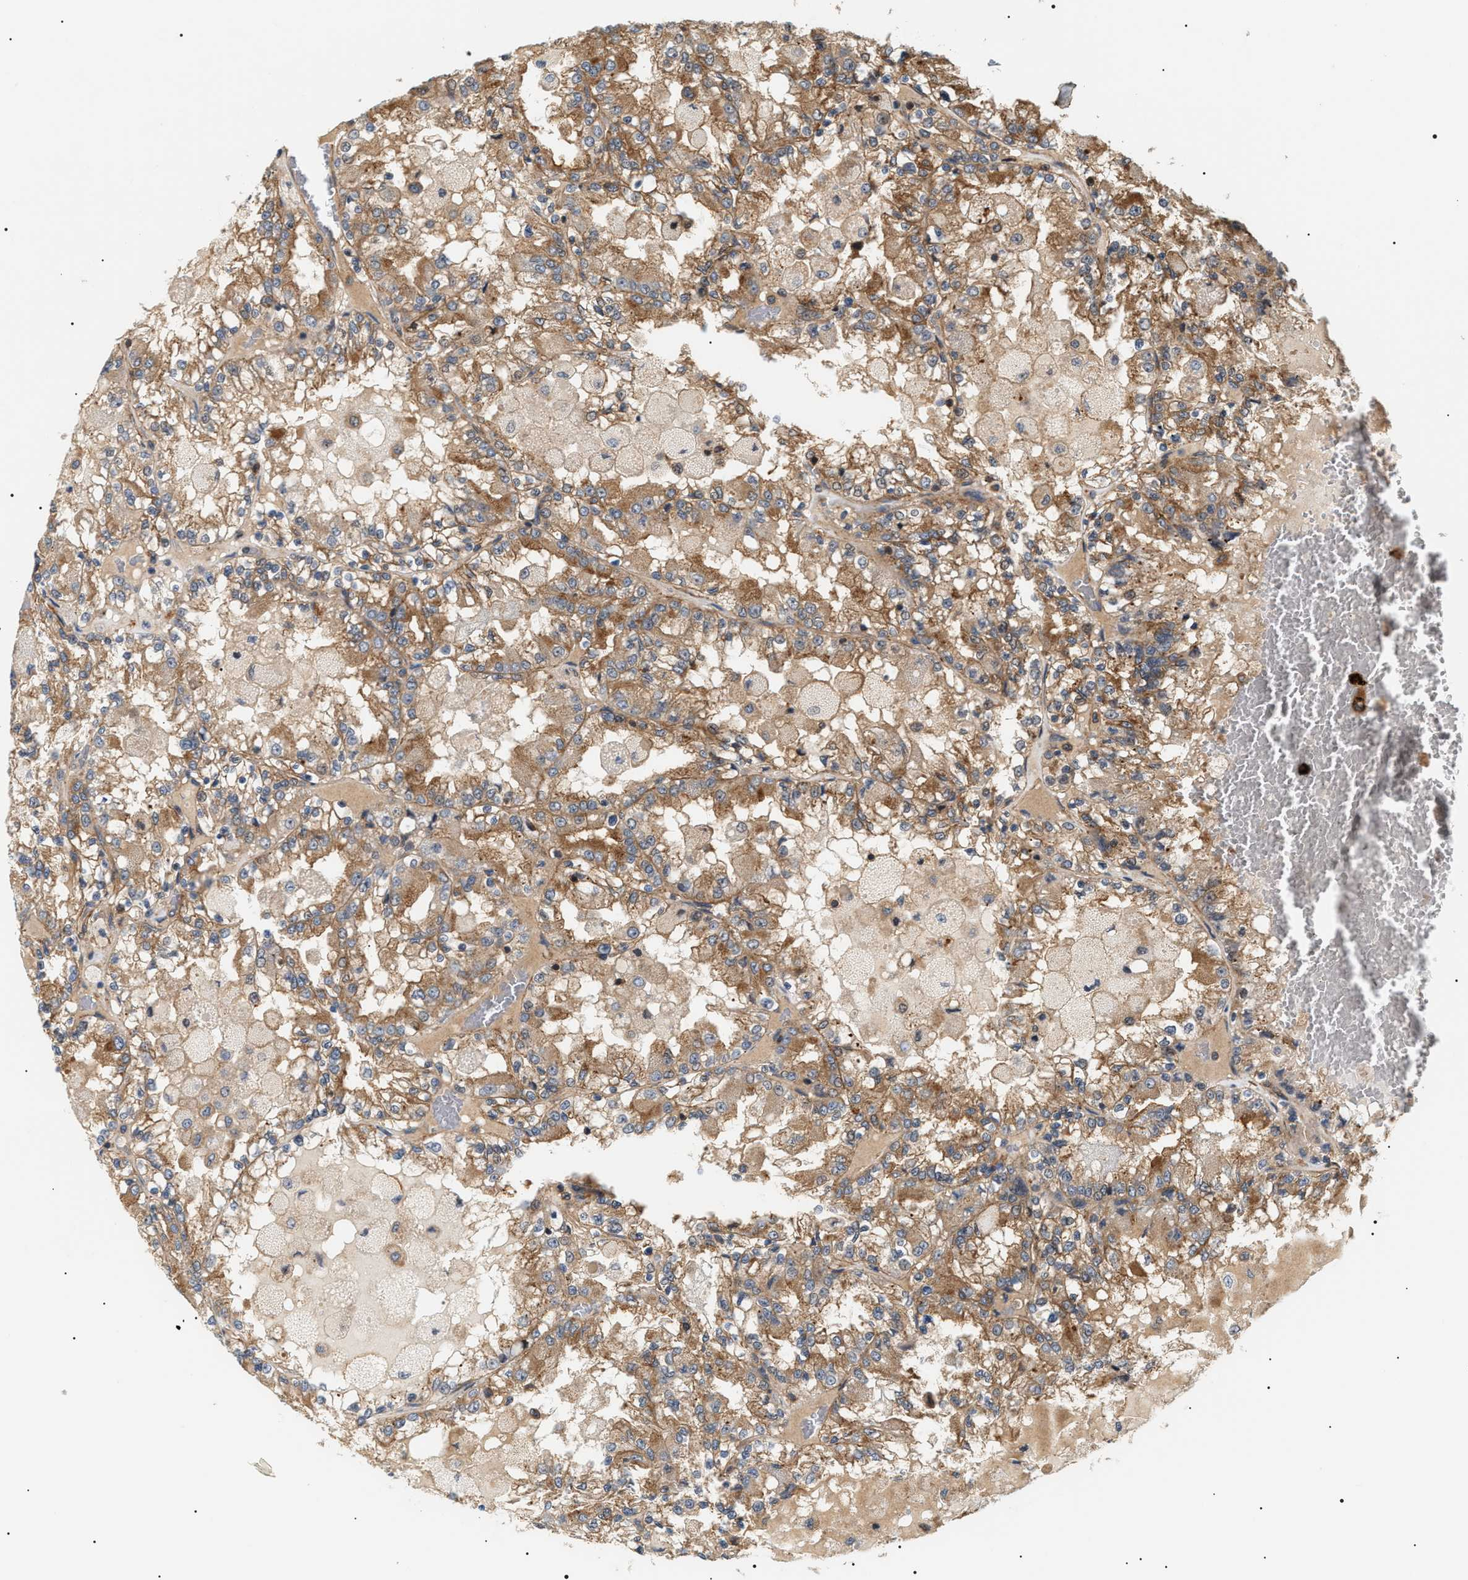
{"staining": {"intensity": "moderate", "quantity": ">75%", "location": "cytoplasmic/membranous"}, "tissue": "renal cancer", "cell_type": "Tumor cells", "image_type": "cancer", "snomed": [{"axis": "morphology", "description": "Adenocarcinoma, NOS"}, {"axis": "topography", "description": "Kidney"}], "caption": "Human renal adenocarcinoma stained with a protein marker exhibits moderate staining in tumor cells.", "gene": "SH3GLB2", "patient": {"sex": "female", "age": 56}}